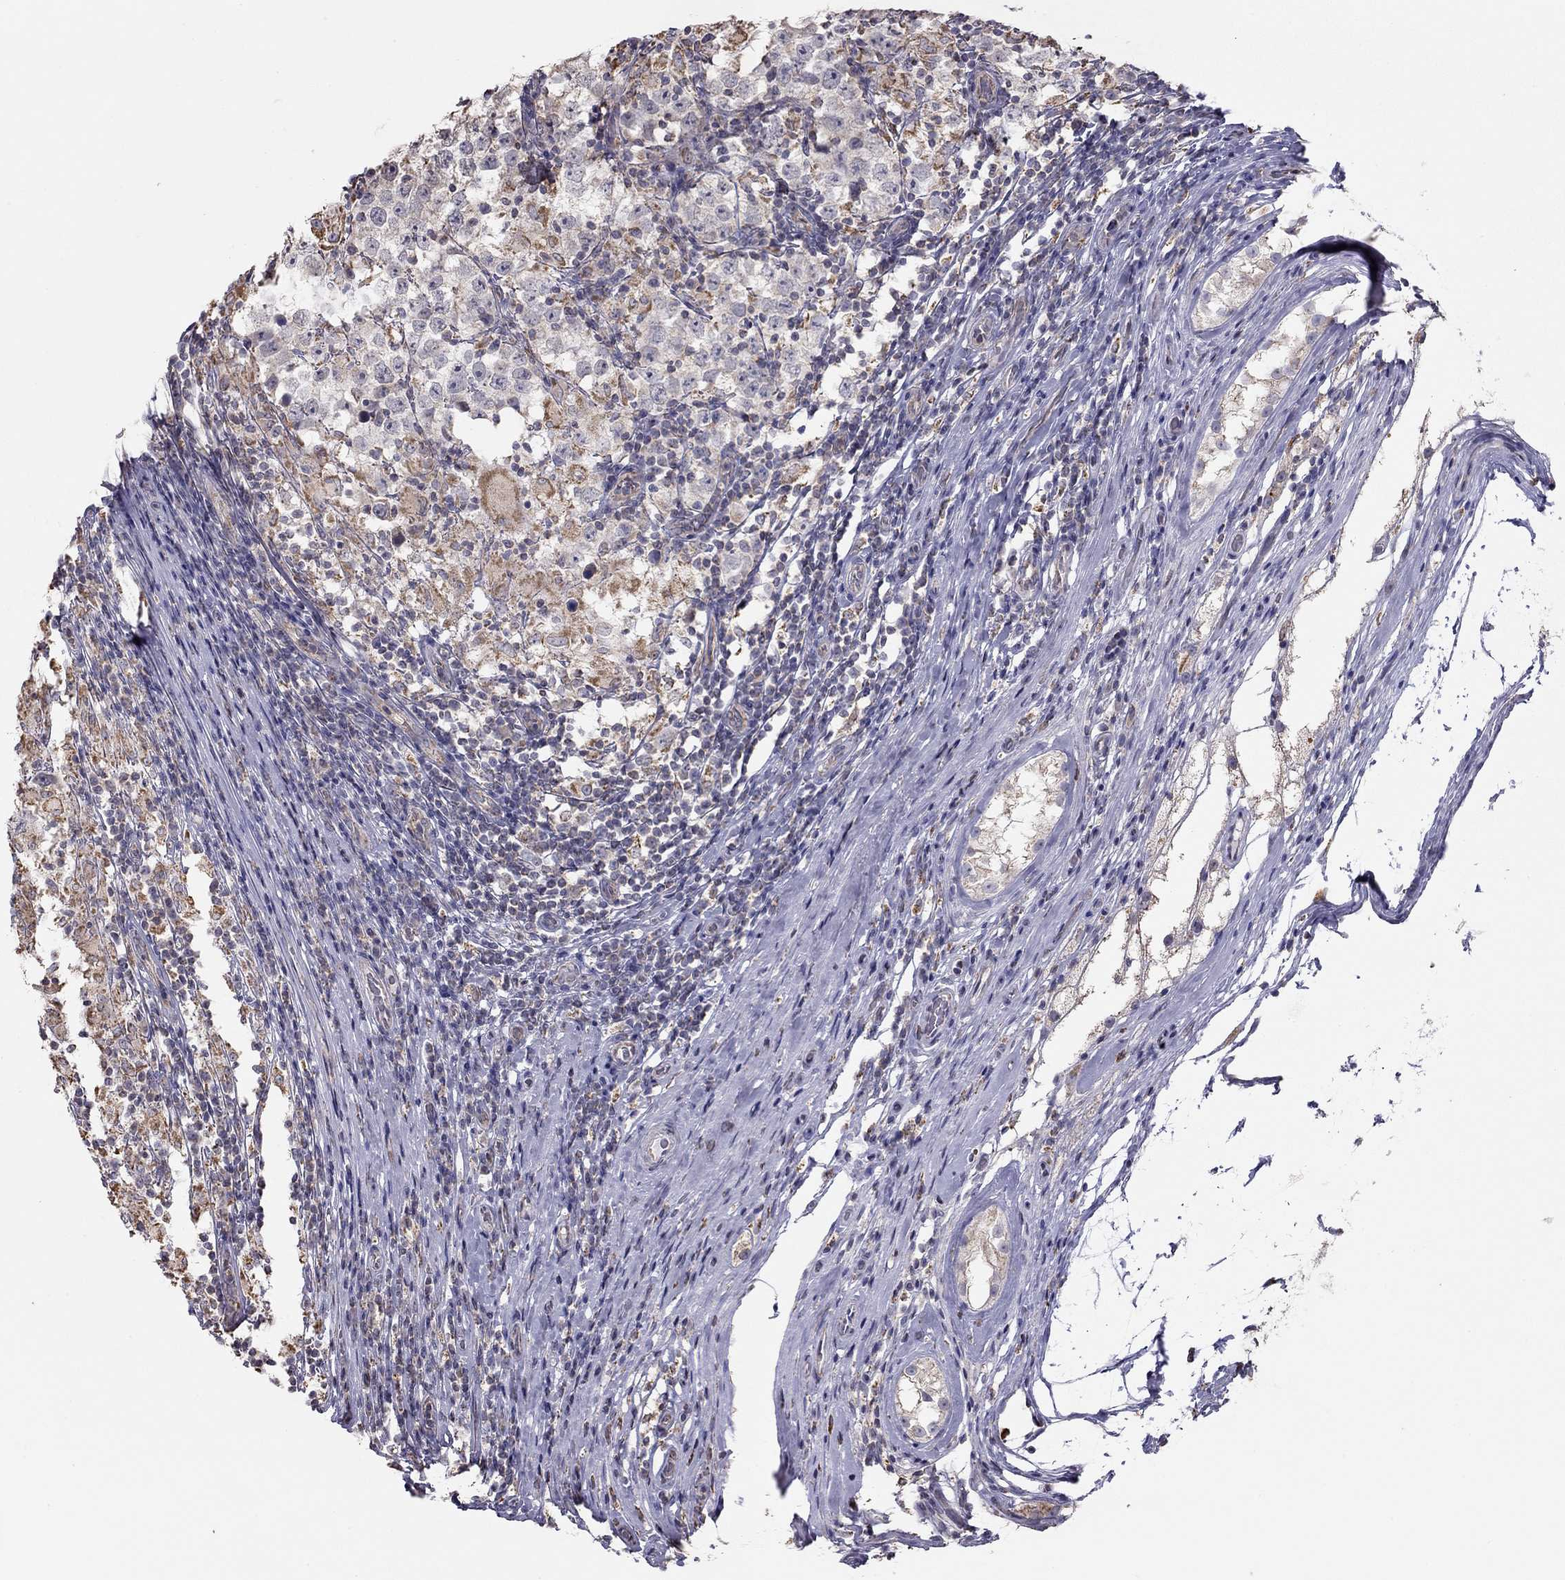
{"staining": {"intensity": "weak", "quantity": "25%-75%", "location": "cytoplasmic/membranous"}, "tissue": "testis cancer", "cell_type": "Tumor cells", "image_type": "cancer", "snomed": [{"axis": "morphology", "description": "Seminoma, NOS"}, {"axis": "morphology", "description": "Carcinoma, Embryonal, NOS"}, {"axis": "topography", "description": "Testis"}], "caption": "The histopathology image shows staining of testis cancer, revealing weak cytoplasmic/membranous protein expression (brown color) within tumor cells.", "gene": "LRIT3", "patient": {"sex": "male", "age": 41}}